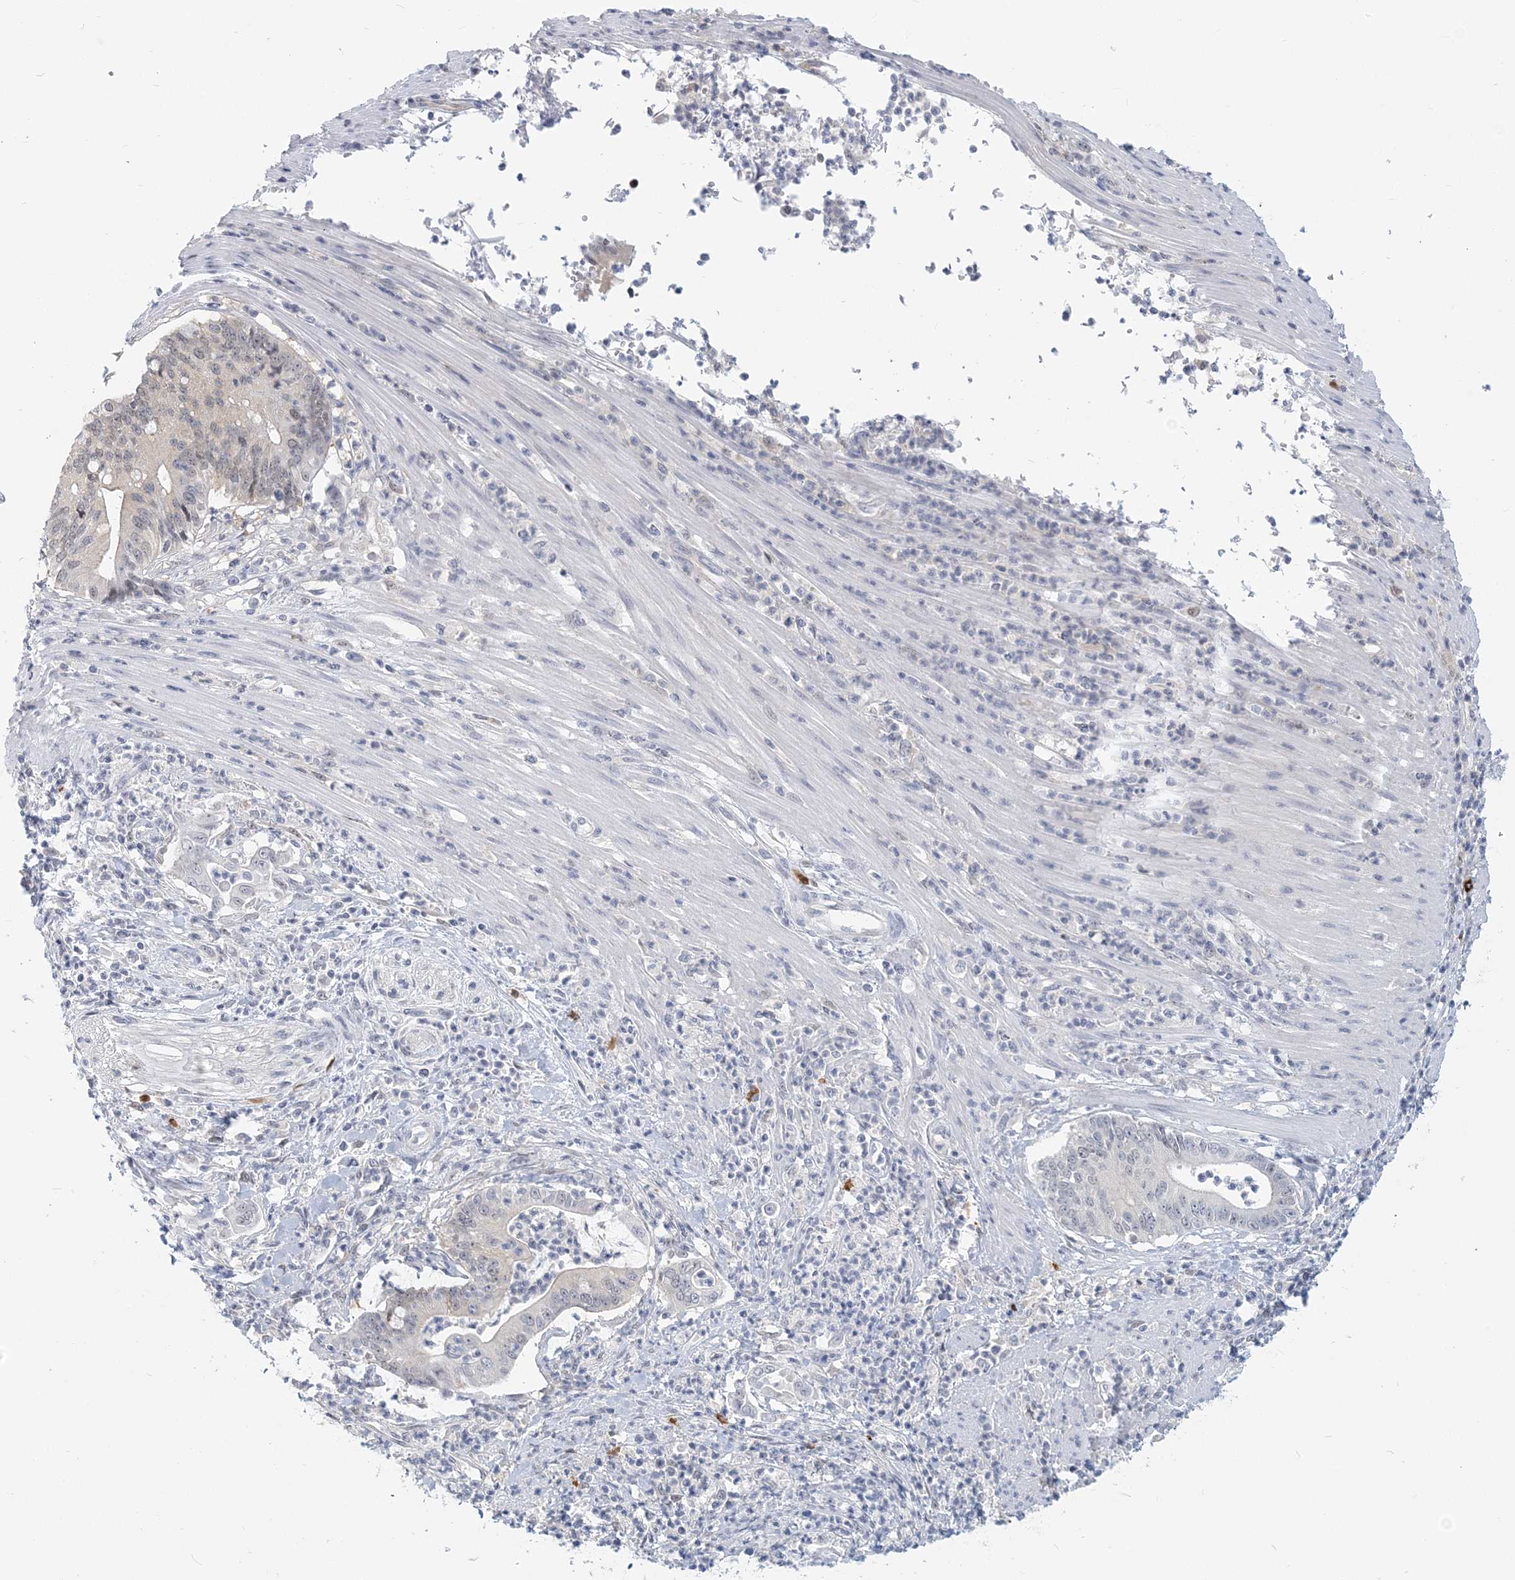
{"staining": {"intensity": "negative", "quantity": "none", "location": "none"}, "tissue": "pancreatic cancer", "cell_type": "Tumor cells", "image_type": "cancer", "snomed": [{"axis": "morphology", "description": "Adenocarcinoma, NOS"}, {"axis": "topography", "description": "Pancreas"}], "caption": "An IHC micrograph of adenocarcinoma (pancreatic) is shown. There is no staining in tumor cells of adenocarcinoma (pancreatic).", "gene": "GMPPA", "patient": {"sex": "male", "age": 69}}